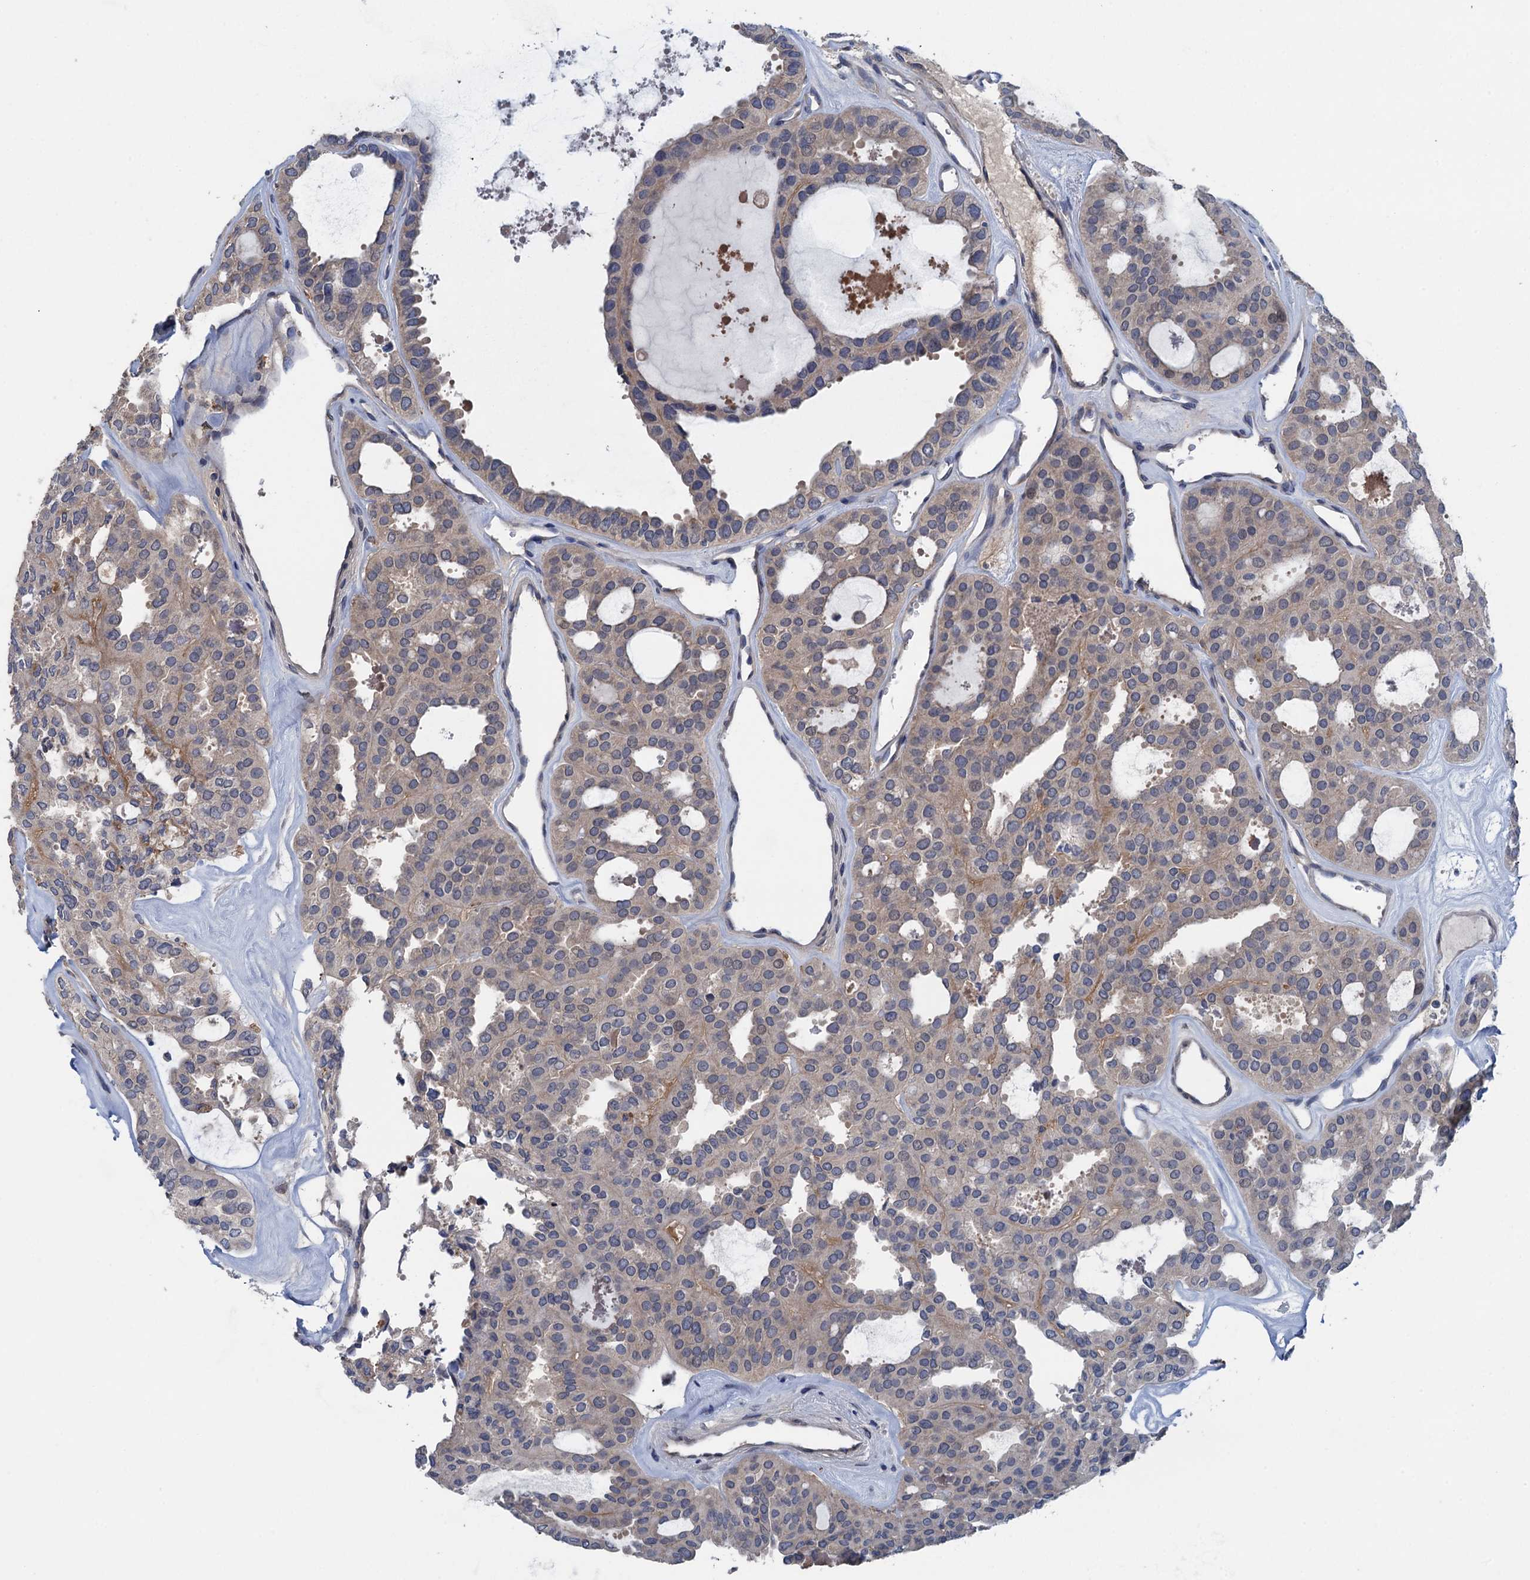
{"staining": {"intensity": "negative", "quantity": "none", "location": "none"}, "tissue": "thyroid cancer", "cell_type": "Tumor cells", "image_type": "cancer", "snomed": [{"axis": "morphology", "description": "Follicular adenoma carcinoma, NOS"}, {"axis": "topography", "description": "Thyroid gland"}], "caption": "Human thyroid cancer stained for a protein using immunohistochemistry shows no expression in tumor cells.", "gene": "CTU2", "patient": {"sex": "male", "age": 75}}